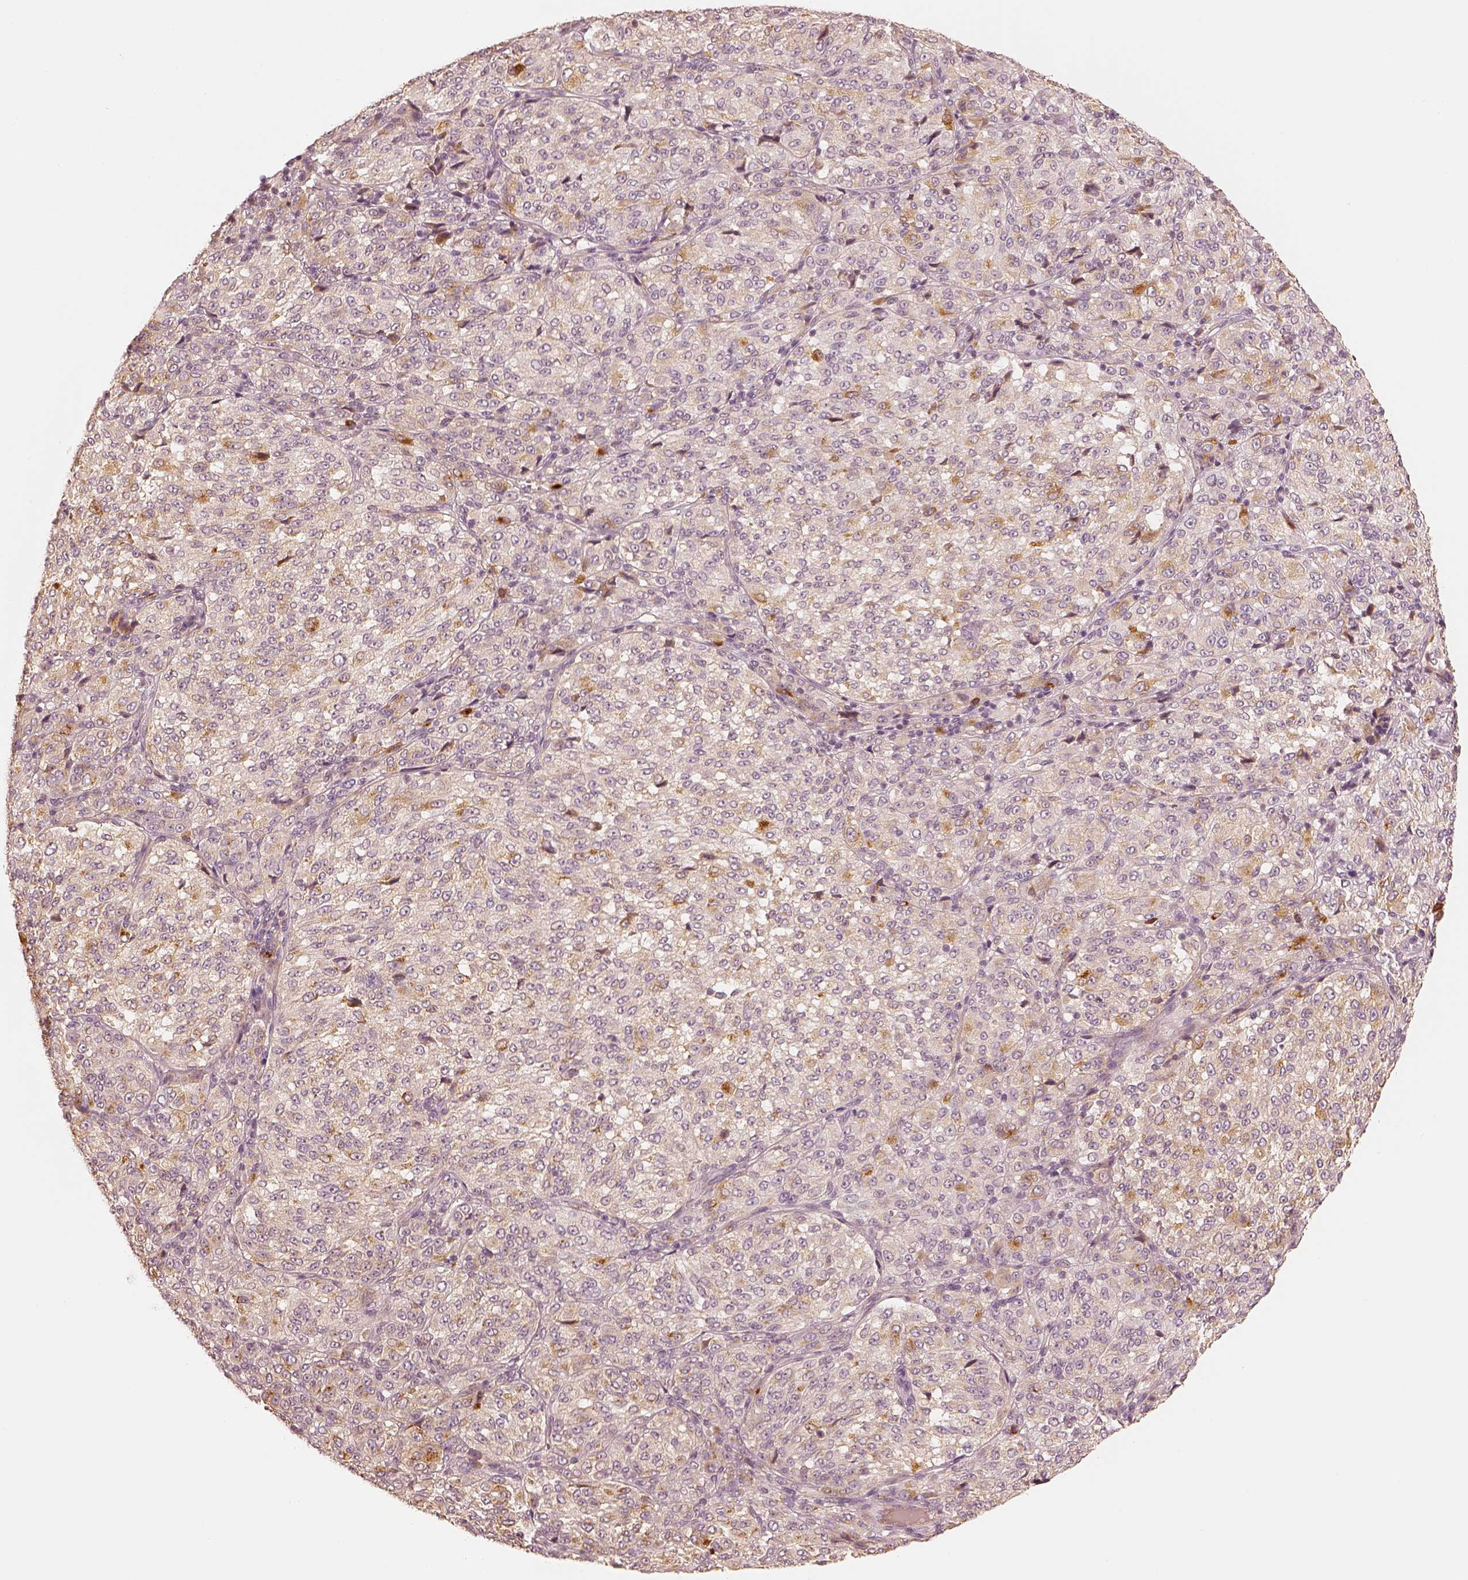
{"staining": {"intensity": "weak", "quantity": "<25%", "location": "cytoplasmic/membranous"}, "tissue": "melanoma", "cell_type": "Tumor cells", "image_type": "cancer", "snomed": [{"axis": "morphology", "description": "Malignant melanoma, Metastatic site"}, {"axis": "topography", "description": "Brain"}], "caption": "Immunohistochemistry (IHC) histopathology image of neoplastic tissue: human melanoma stained with DAB exhibits no significant protein staining in tumor cells.", "gene": "GORASP2", "patient": {"sex": "female", "age": 56}}